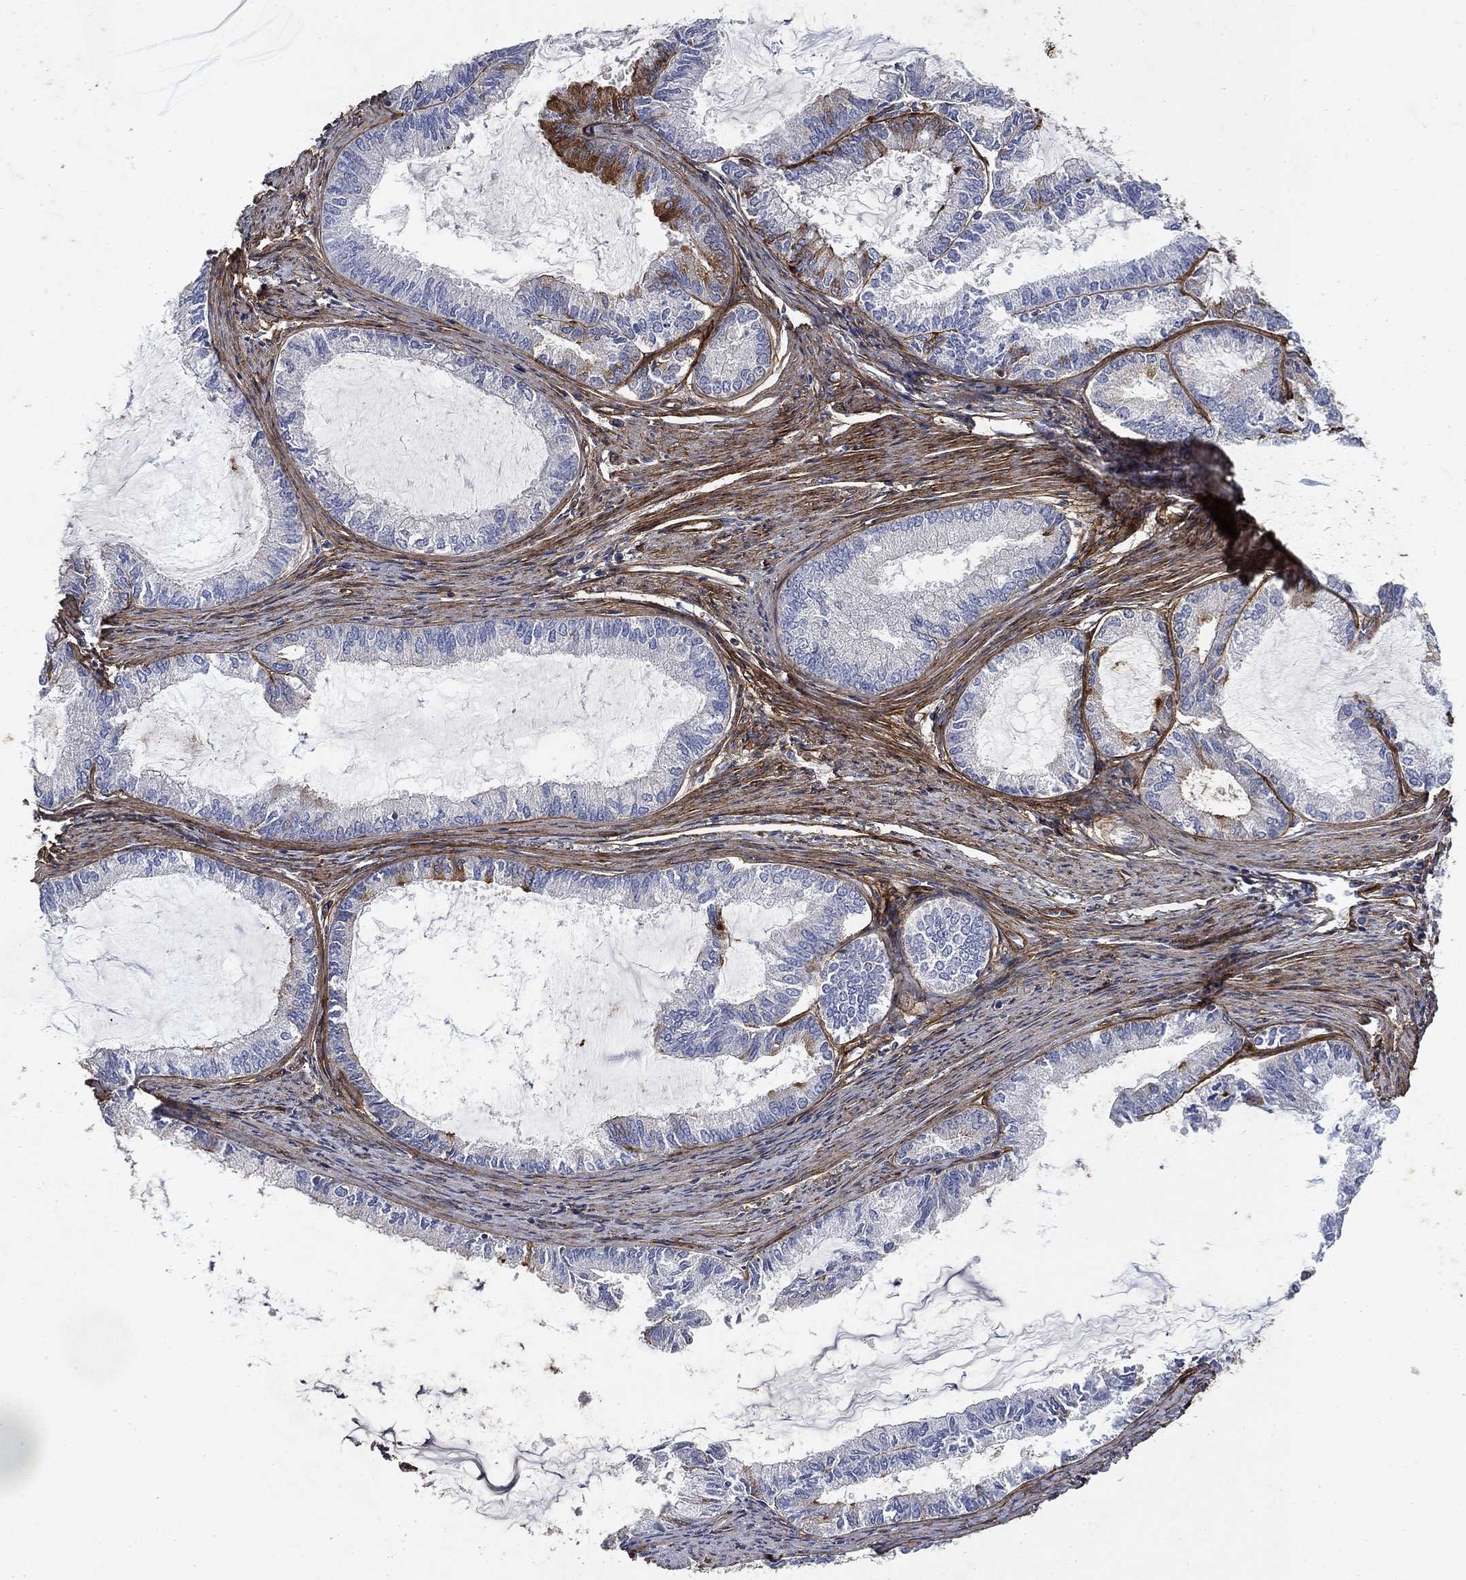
{"staining": {"intensity": "negative", "quantity": "none", "location": "none"}, "tissue": "endometrial cancer", "cell_type": "Tumor cells", "image_type": "cancer", "snomed": [{"axis": "morphology", "description": "Adenocarcinoma, NOS"}, {"axis": "topography", "description": "Endometrium"}], "caption": "DAB (3,3'-diaminobenzidine) immunohistochemical staining of endometrial adenocarcinoma demonstrates no significant positivity in tumor cells. Brightfield microscopy of immunohistochemistry (IHC) stained with DAB (brown) and hematoxylin (blue), captured at high magnification.", "gene": "COL4A2", "patient": {"sex": "female", "age": 86}}